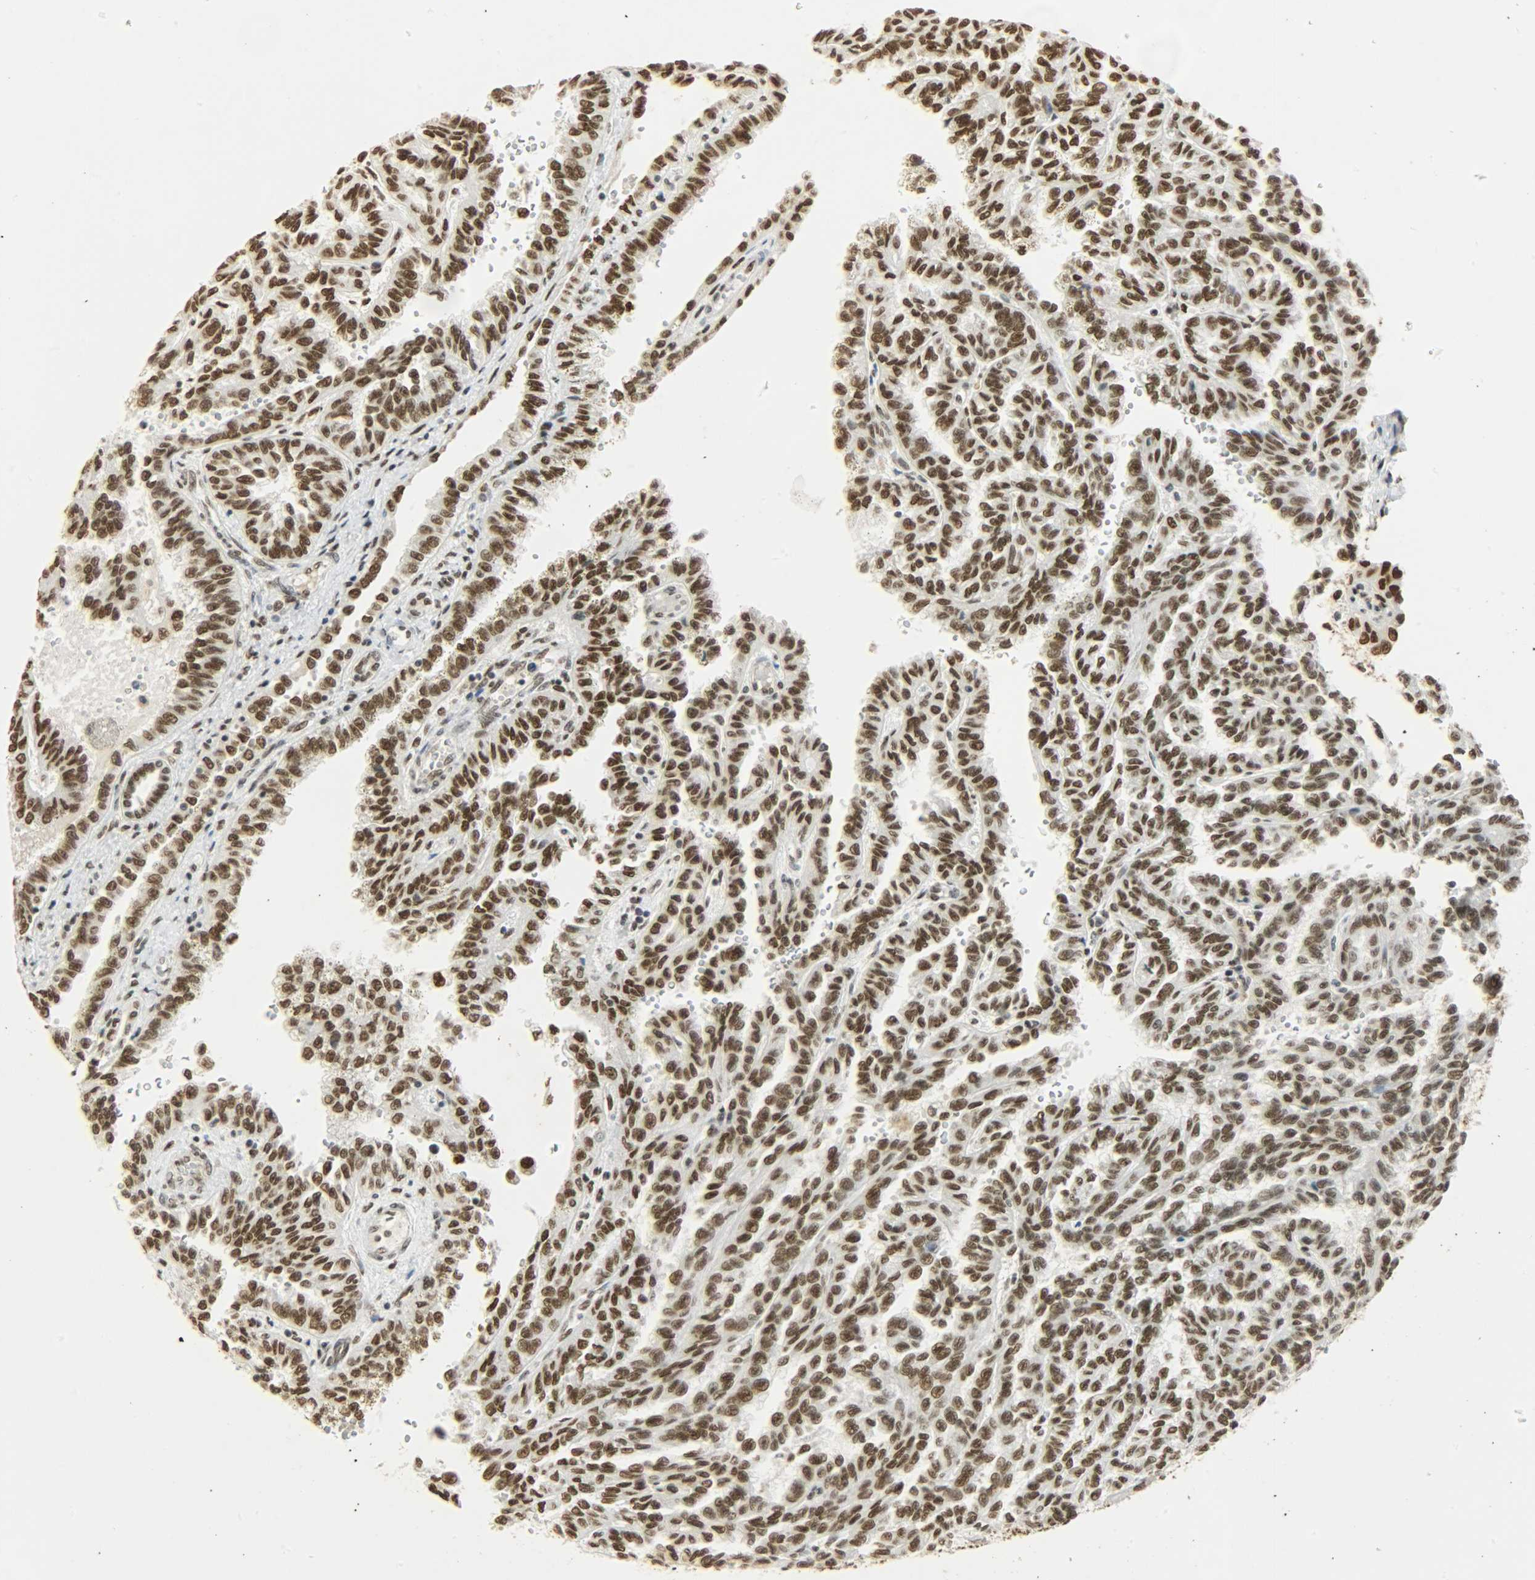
{"staining": {"intensity": "strong", "quantity": ">75%", "location": "nuclear"}, "tissue": "renal cancer", "cell_type": "Tumor cells", "image_type": "cancer", "snomed": [{"axis": "morphology", "description": "Inflammation, NOS"}, {"axis": "morphology", "description": "Adenocarcinoma, NOS"}, {"axis": "topography", "description": "Kidney"}], "caption": "This micrograph reveals IHC staining of human adenocarcinoma (renal), with high strong nuclear staining in approximately >75% of tumor cells.", "gene": "KHDRBS1", "patient": {"sex": "male", "age": 68}}